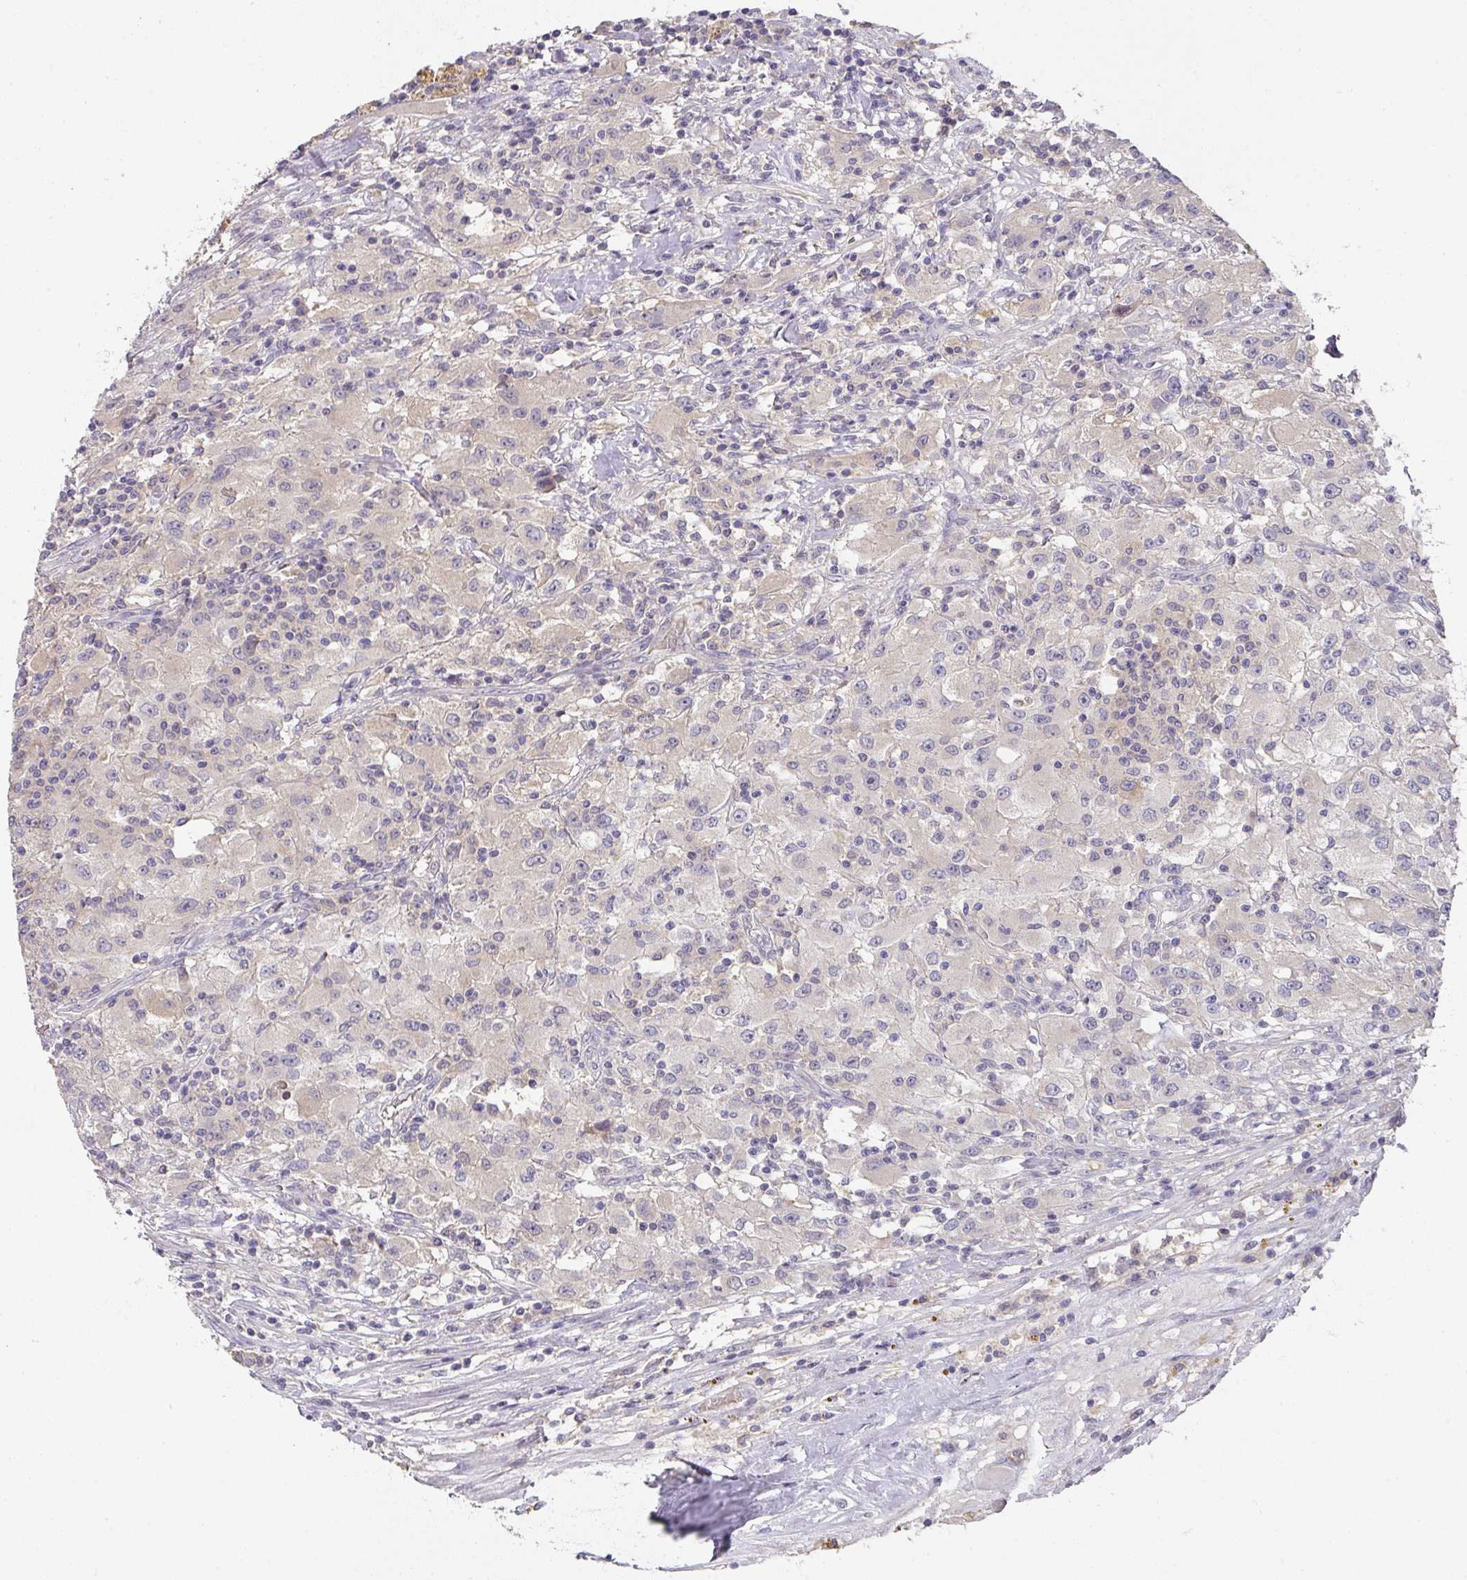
{"staining": {"intensity": "negative", "quantity": "none", "location": "none"}, "tissue": "renal cancer", "cell_type": "Tumor cells", "image_type": "cancer", "snomed": [{"axis": "morphology", "description": "Adenocarcinoma, NOS"}, {"axis": "topography", "description": "Kidney"}], "caption": "A photomicrograph of renal cancer (adenocarcinoma) stained for a protein reveals no brown staining in tumor cells. (Stains: DAB (3,3'-diaminobenzidine) immunohistochemistry with hematoxylin counter stain, Microscopy: brightfield microscopy at high magnification).", "gene": "FOXN4", "patient": {"sex": "female", "age": 67}}